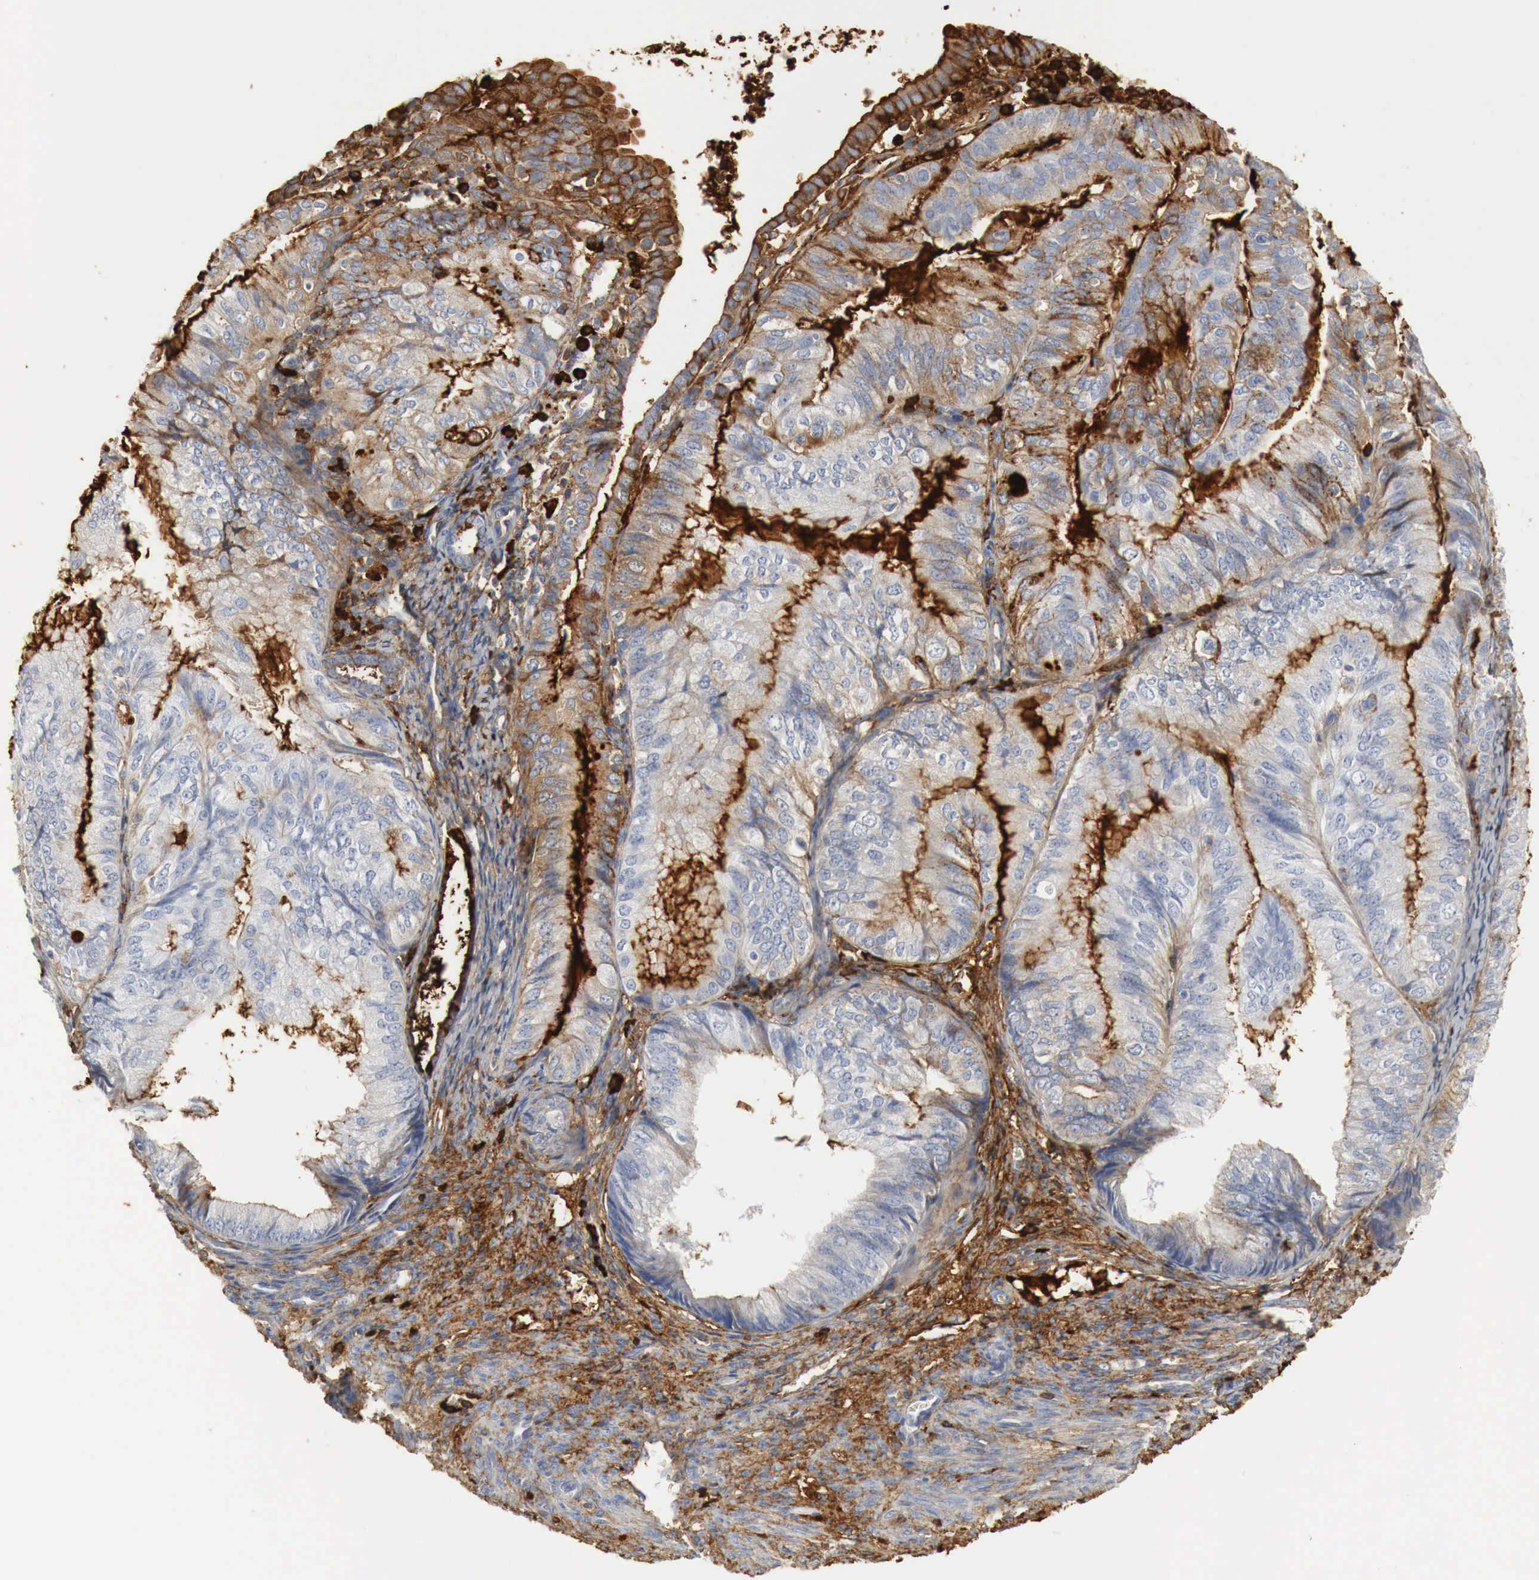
{"staining": {"intensity": "weak", "quantity": "25%-75%", "location": "cytoplasmic/membranous"}, "tissue": "endometrial cancer", "cell_type": "Tumor cells", "image_type": "cancer", "snomed": [{"axis": "morphology", "description": "Adenocarcinoma, NOS"}, {"axis": "topography", "description": "Endometrium"}], "caption": "Approximately 25%-75% of tumor cells in adenocarcinoma (endometrial) reveal weak cytoplasmic/membranous protein expression as visualized by brown immunohistochemical staining.", "gene": "IGLC3", "patient": {"sex": "female", "age": 66}}